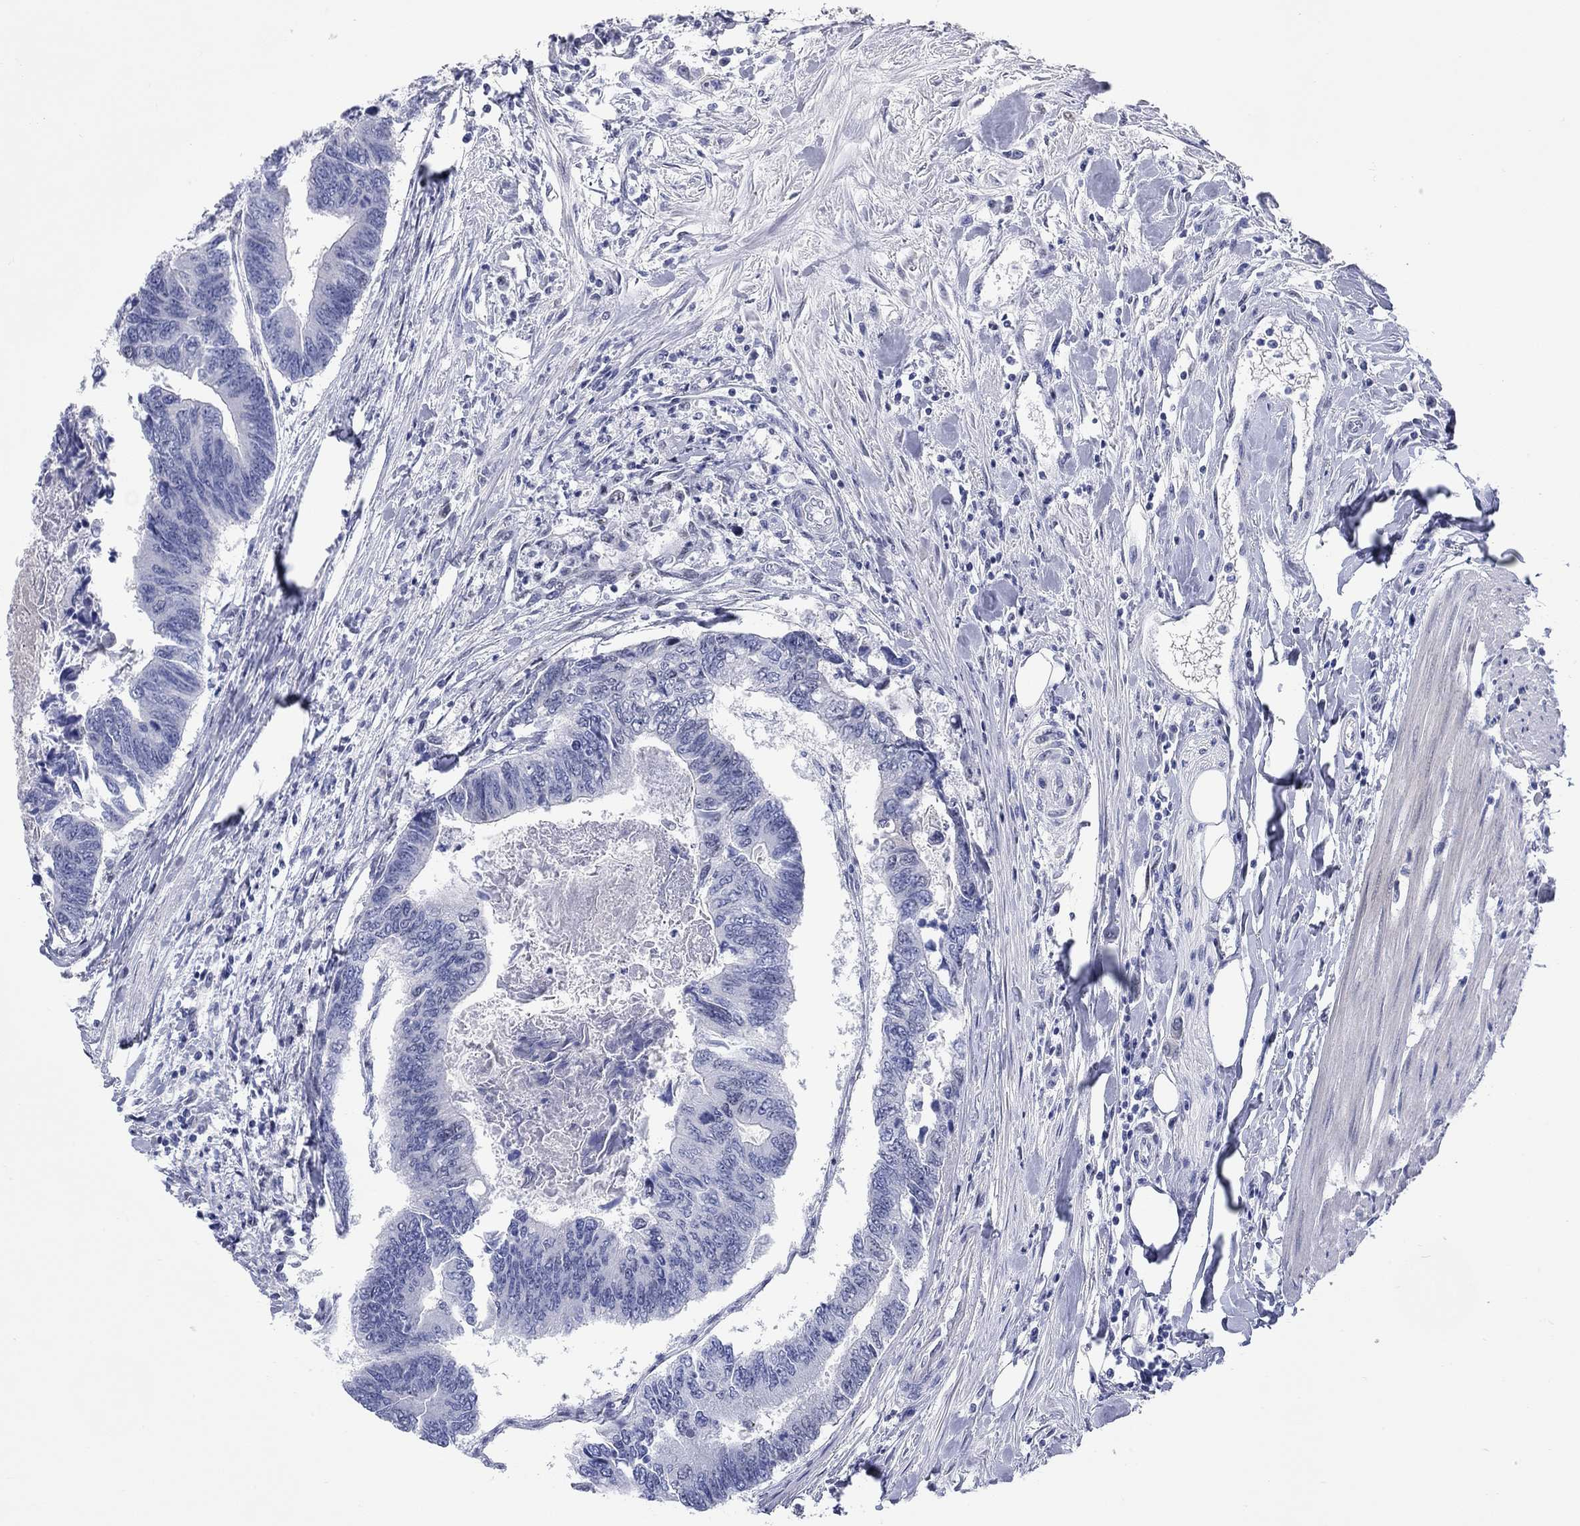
{"staining": {"intensity": "negative", "quantity": "none", "location": "none"}, "tissue": "colorectal cancer", "cell_type": "Tumor cells", "image_type": "cancer", "snomed": [{"axis": "morphology", "description": "Adenocarcinoma, NOS"}, {"axis": "topography", "description": "Colon"}], "caption": "This is an IHC image of human colorectal adenocarcinoma. There is no positivity in tumor cells.", "gene": "WASF3", "patient": {"sex": "female", "age": 65}}